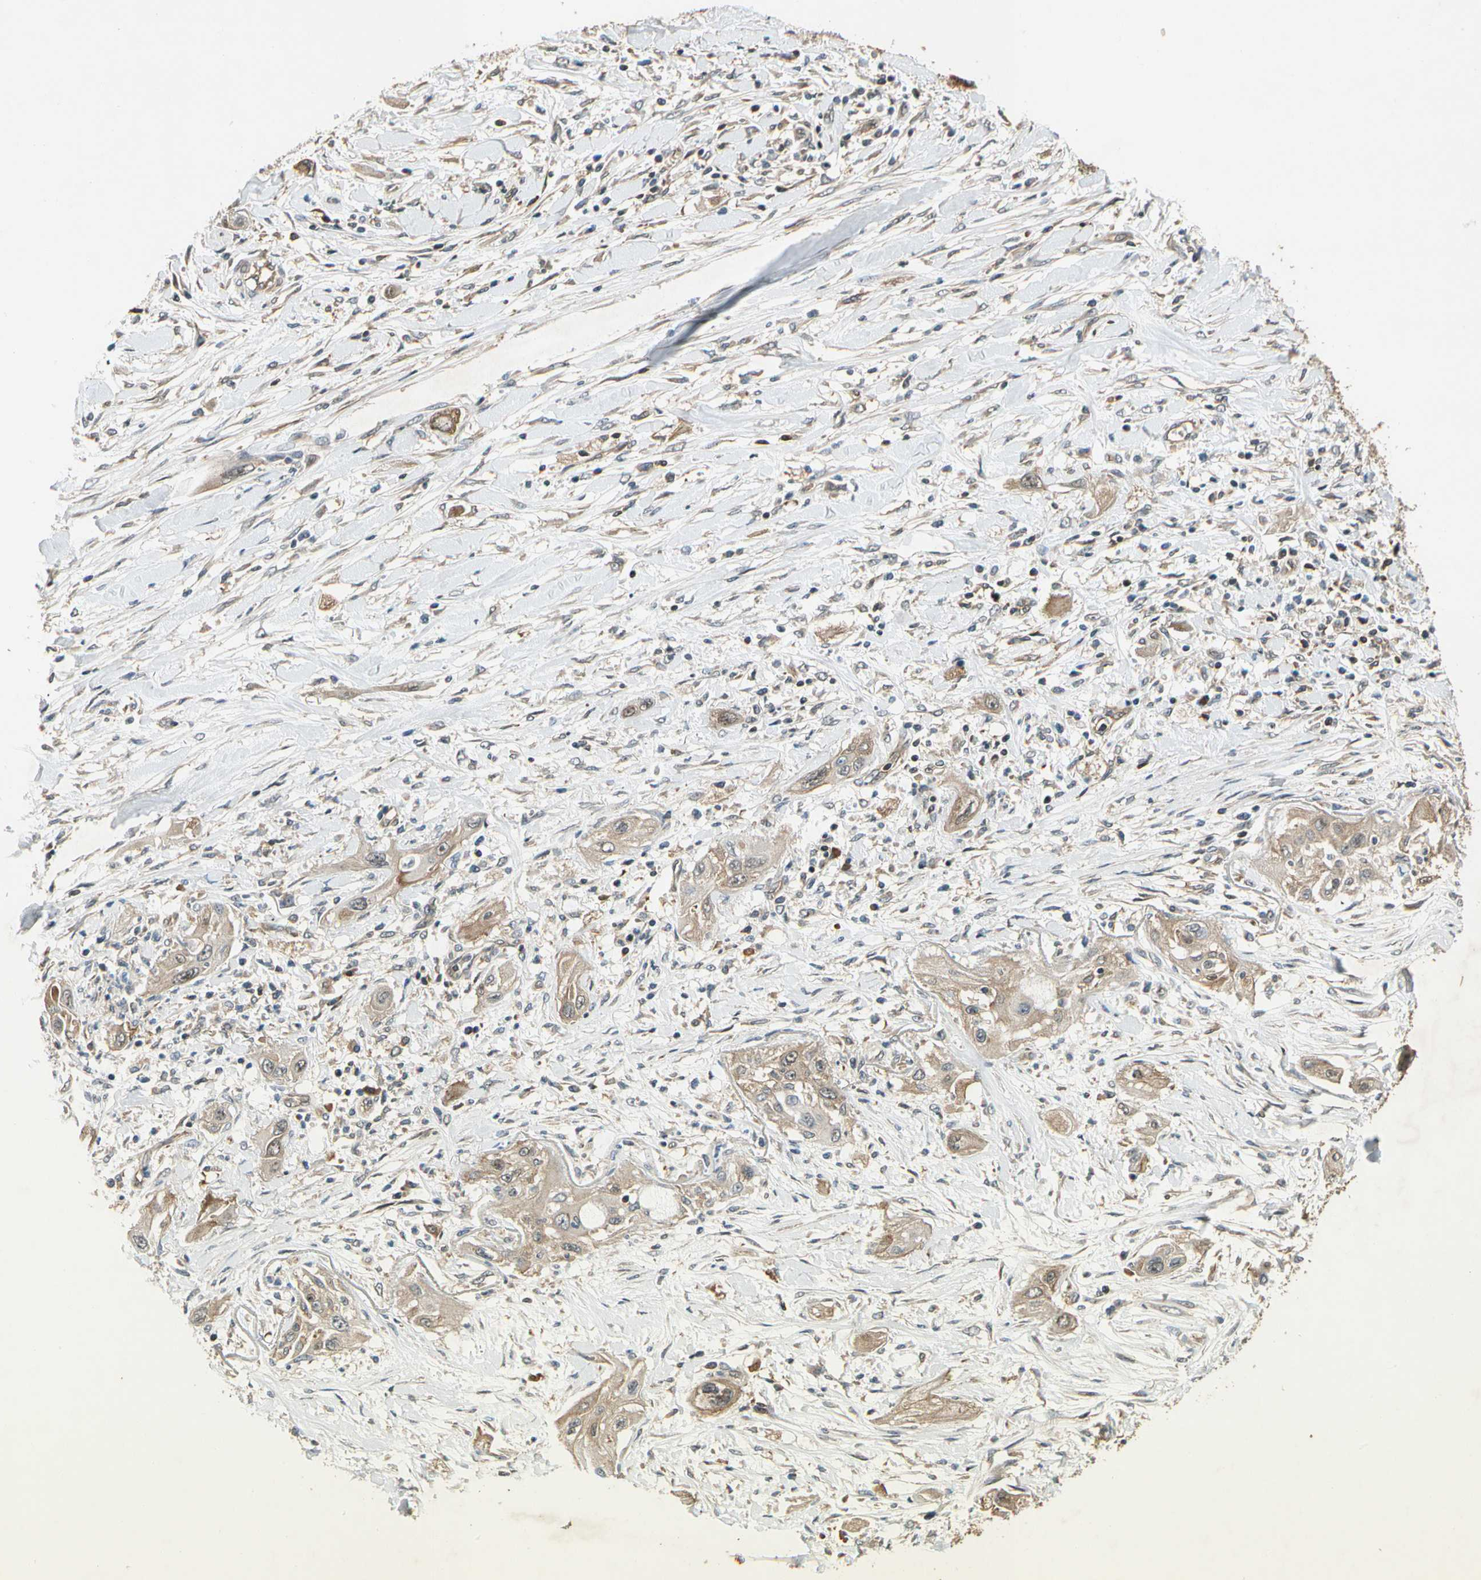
{"staining": {"intensity": "weak", "quantity": ">75%", "location": "cytoplasmic/membranous"}, "tissue": "lung cancer", "cell_type": "Tumor cells", "image_type": "cancer", "snomed": [{"axis": "morphology", "description": "Squamous cell carcinoma, NOS"}, {"axis": "topography", "description": "Lung"}], "caption": "Lung cancer (squamous cell carcinoma) tissue shows weak cytoplasmic/membranous staining in approximately >75% of tumor cells, visualized by immunohistochemistry. (IHC, brightfield microscopy, high magnification).", "gene": "EIF1AX", "patient": {"sex": "female", "age": 47}}